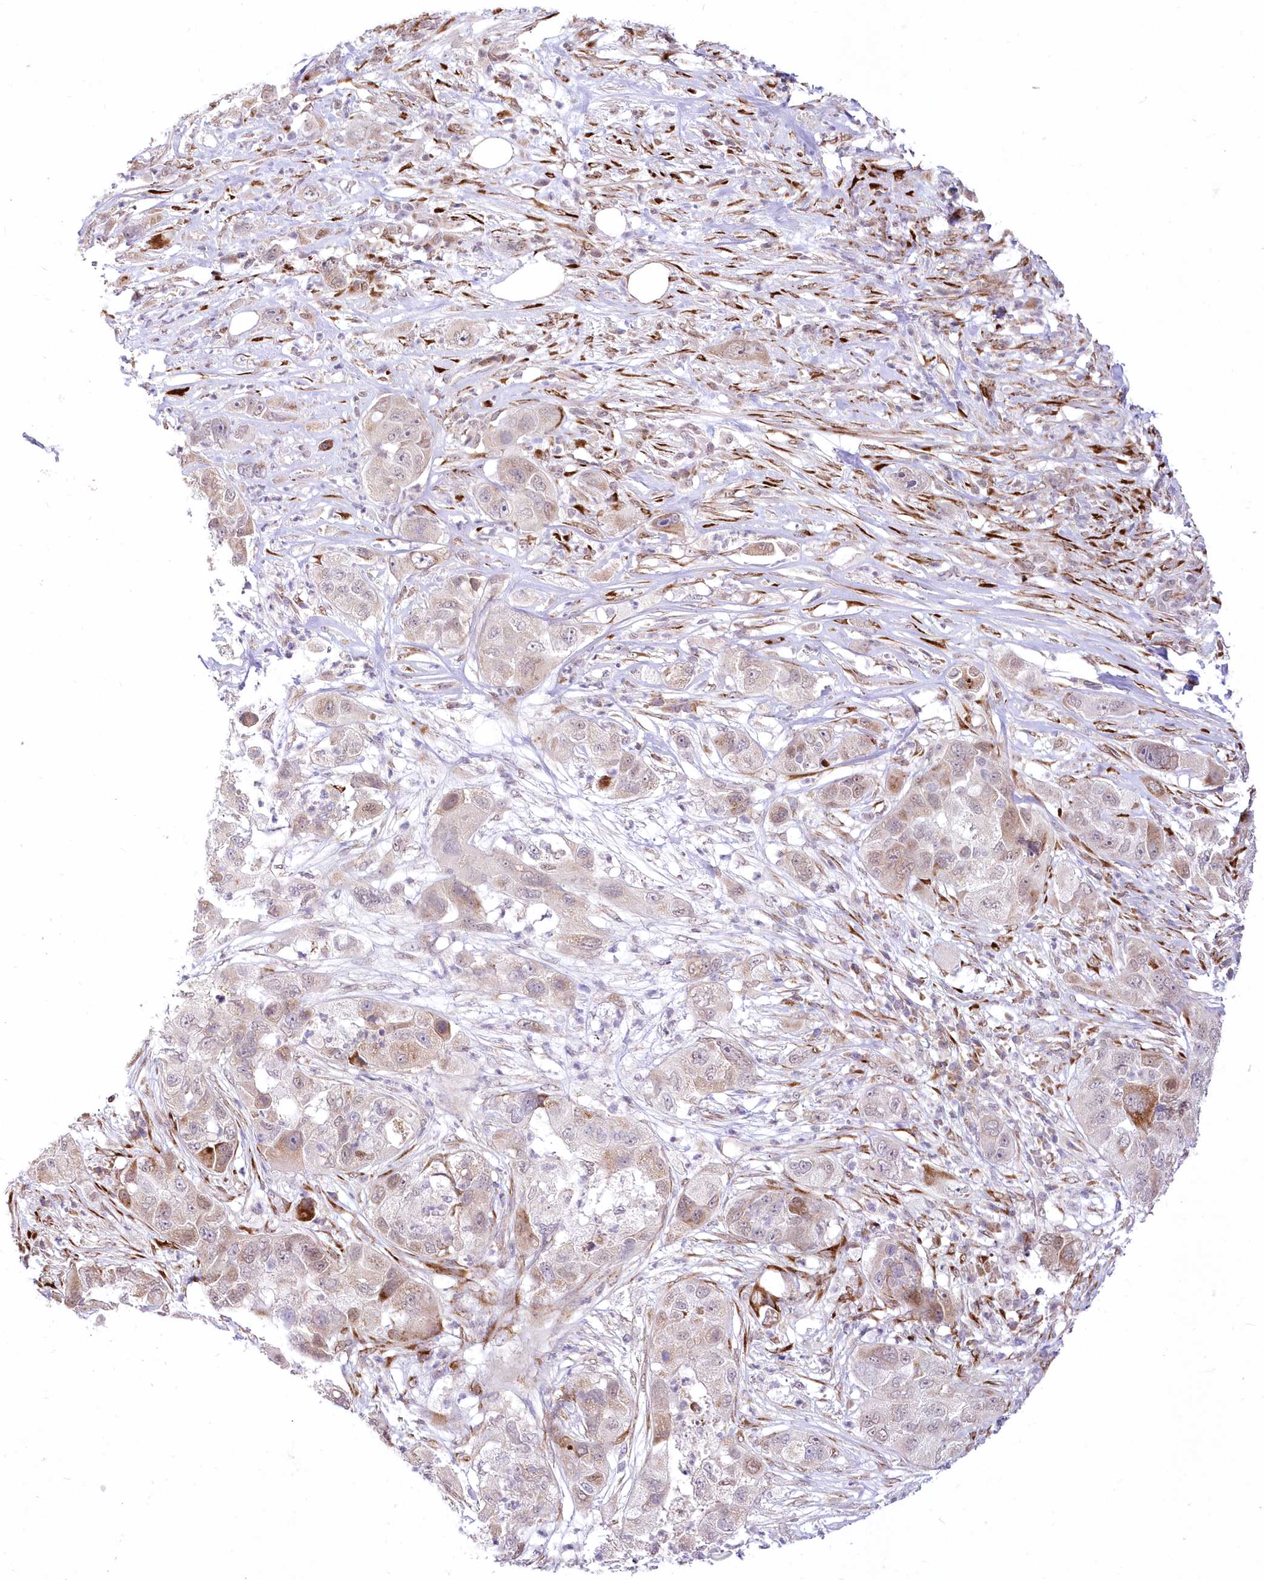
{"staining": {"intensity": "weak", "quantity": "<25%", "location": "cytoplasmic/membranous"}, "tissue": "pancreatic cancer", "cell_type": "Tumor cells", "image_type": "cancer", "snomed": [{"axis": "morphology", "description": "Adenocarcinoma, NOS"}, {"axis": "topography", "description": "Pancreas"}], "caption": "IHC histopathology image of human pancreatic adenocarcinoma stained for a protein (brown), which exhibits no staining in tumor cells.", "gene": "LDB1", "patient": {"sex": "female", "age": 78}}